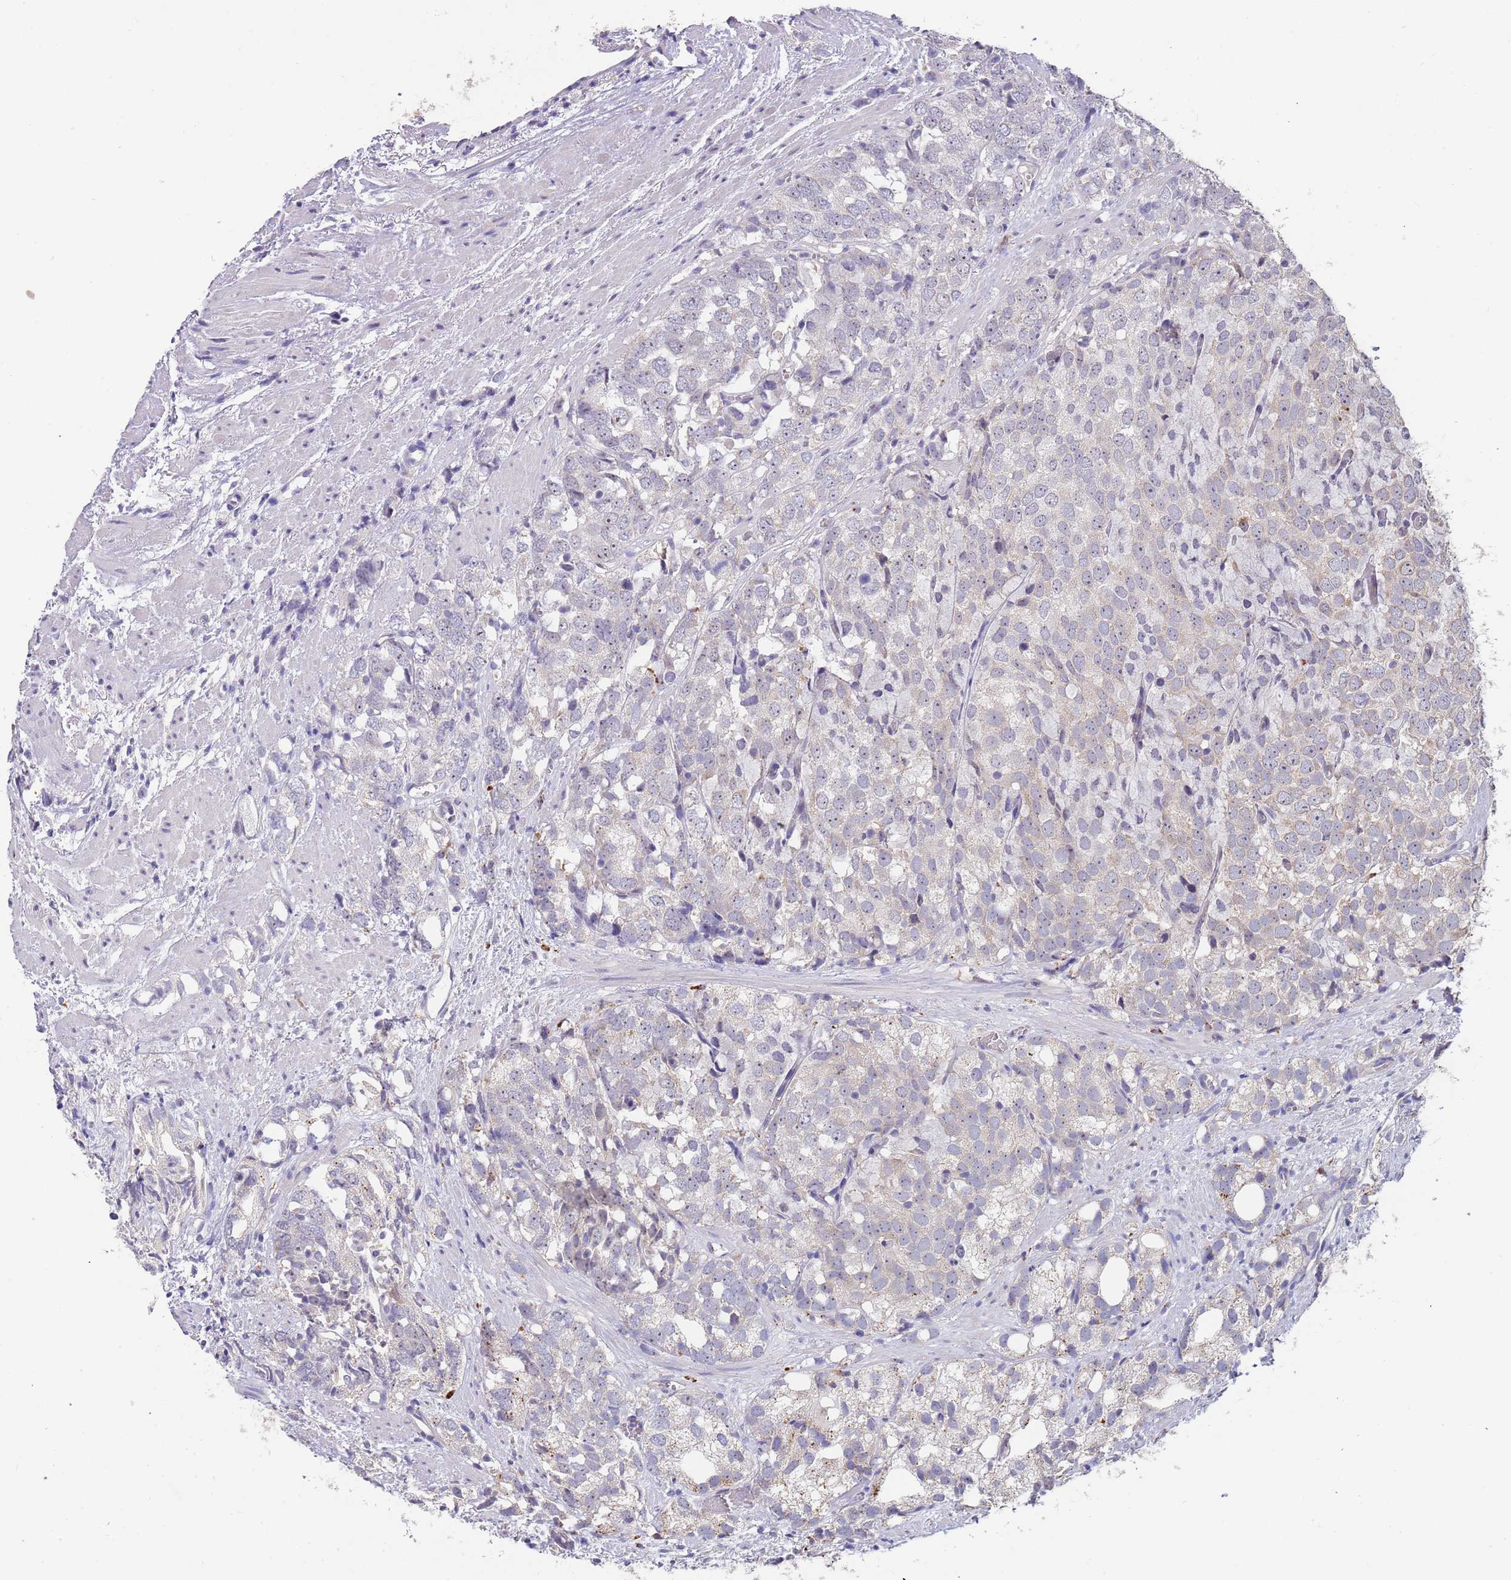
{"staining": {"intensity": "negative", "quantity": "none", "location": "none"}, "tissue": "prostate cancer", "cell_type": "Tumor cells", "image_type": "cancer", "snomed": [{"axis": "morphology", "description": "Adenocarcinoma, High grade"}, {"axis": "topography", "description": "Prostate"}], "caption": "Tumor cells are negative for protein expression in human prostate cancer (adenocarcinoma (high-grade)).", "gene": "TMEM64", "patient": {"sex": "male", "age": 82}}